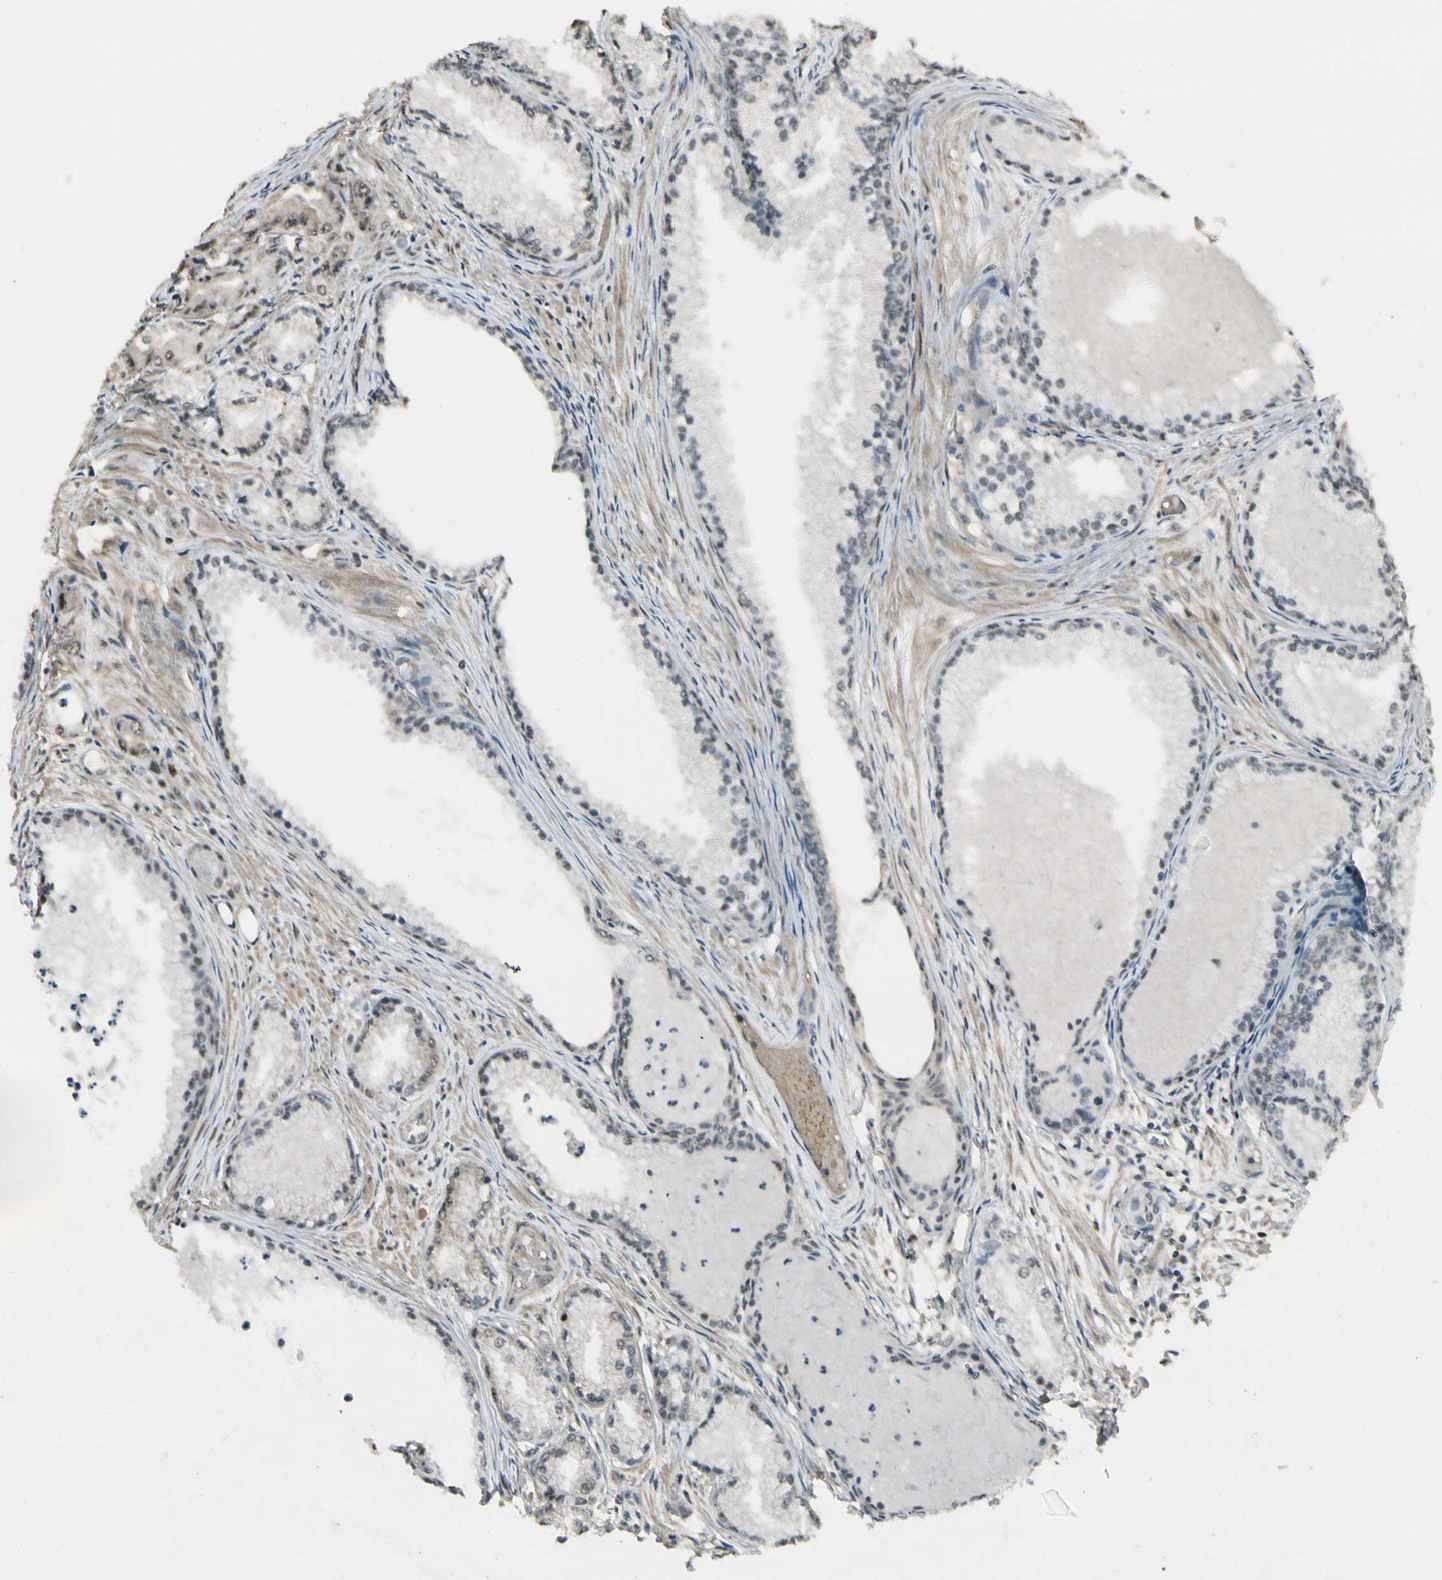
{"staining": {"intensity": "negative", "quantity": "none", "location": "none"}, "tissue": "prostate cancer", "cell_type": "Tumor cells", "image_type": "cancer", "snomed": [{"axis": "morphology", "description": "Adenocarcinoma, Low grade"}, {"axis": "topography", "description": "Prostate"}], "caption": "DAB (3,3'-diaminobenzidine) immunohistochemical staining of human prostate cancer (low-grade adenocarcinoma) demonstrates no significant staining in tumor cells.", "gene": "MCPH1", "patient": {"sex": "male", "age": 72}}